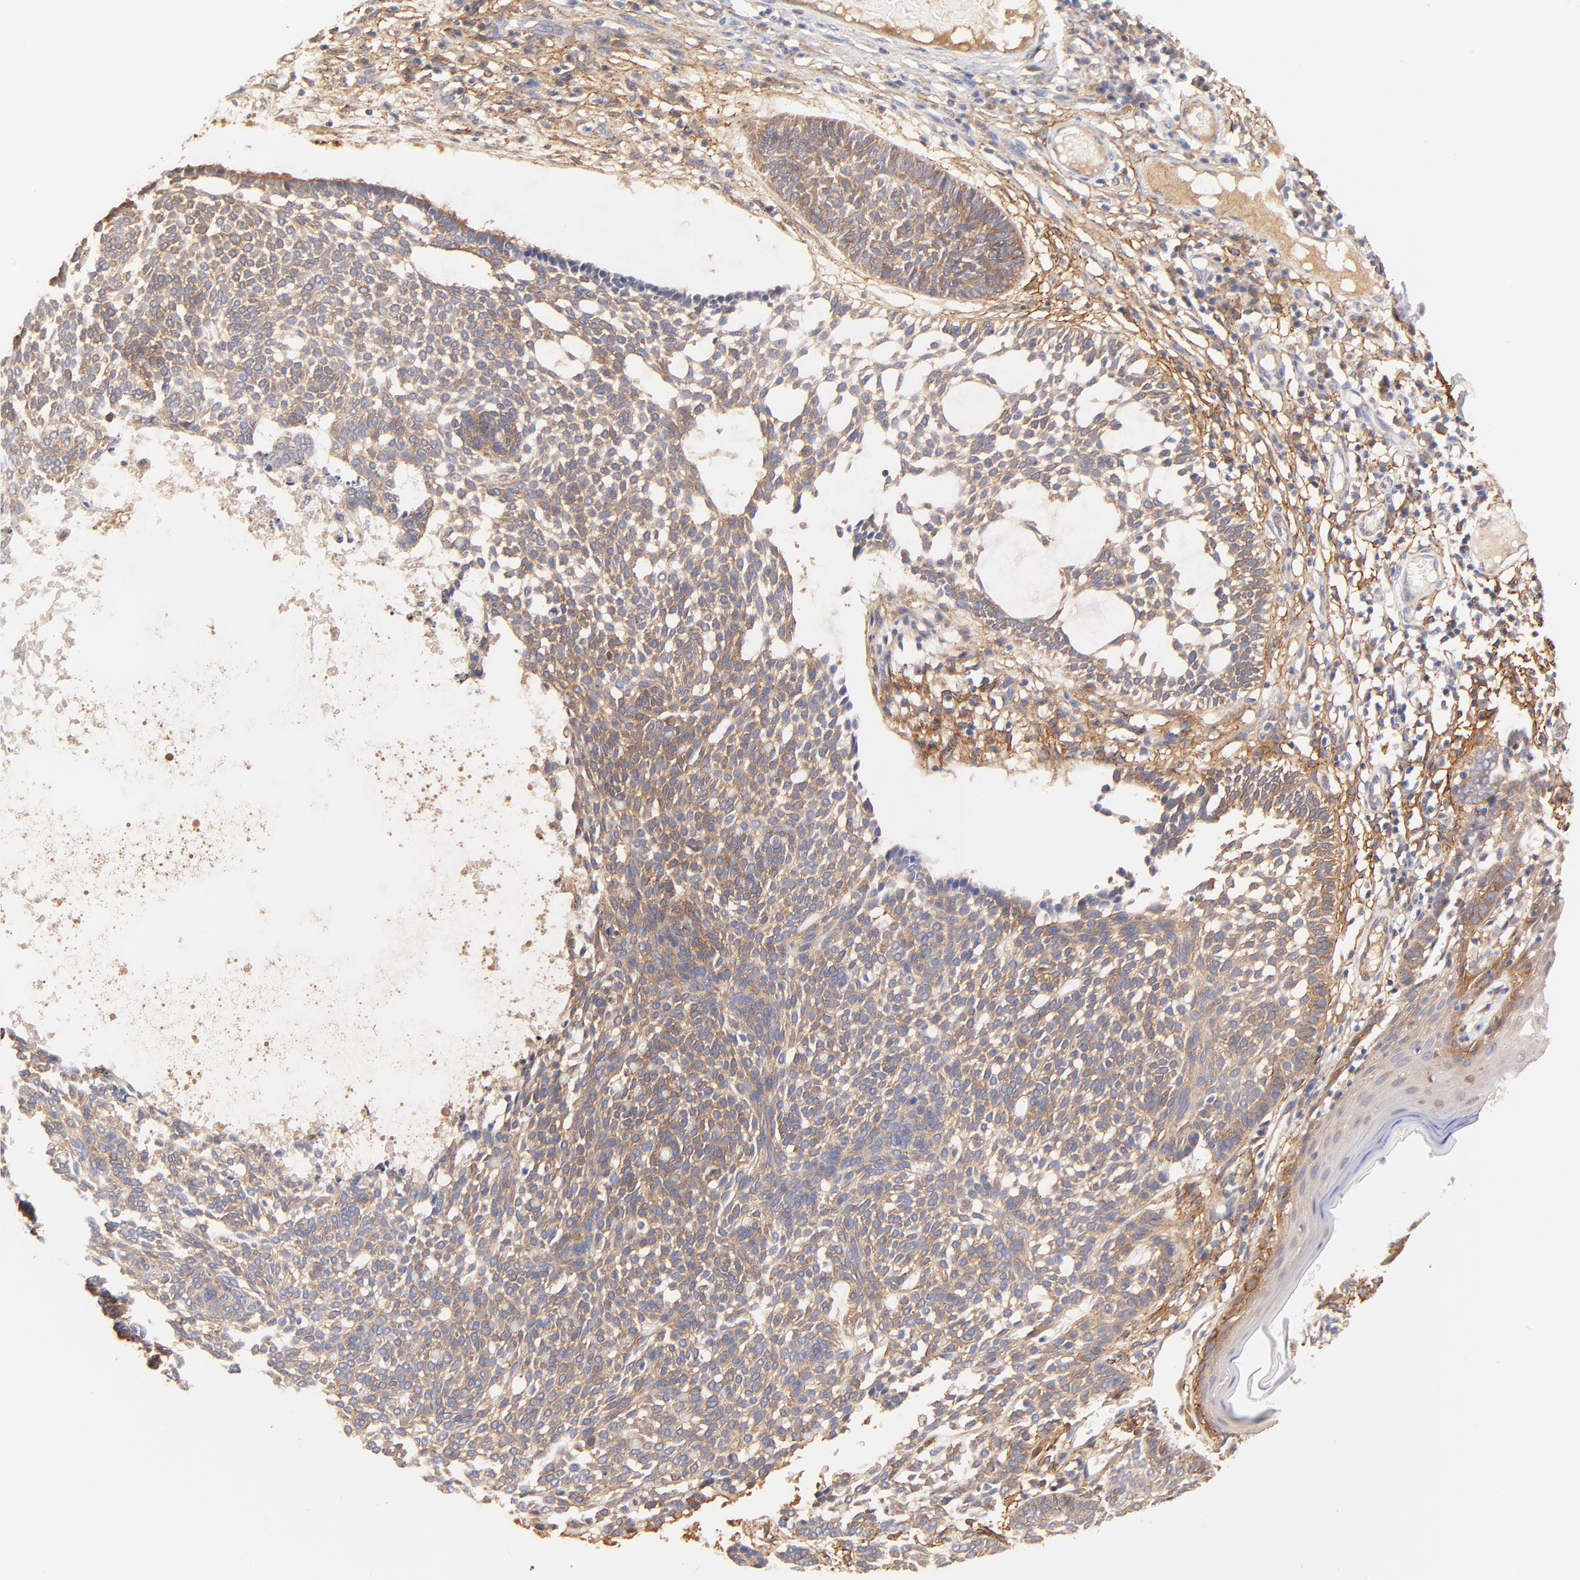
{"staining": {"intensity": "weak", "quantity": ">75%", "location": "cytoplasmic/membranous"}, "tissue": "skin cancer", "cell_type": "Tumor cells", "image_type": "cancer", "snomed": [{"axis": "morphology", "description": "Basal cell carcinoma"}, {"axis": "topography", "description": "Skin"}], "caption": "IHC histopathology image of basal cell carcinoma (skin) stained for a protein (brown), which shows low levels of weak cytoplasmic/membranous positivity in approximately >75% of tumor cells.", "gene": "PTK7", "patient": {"sex": "male", "age": 87}}